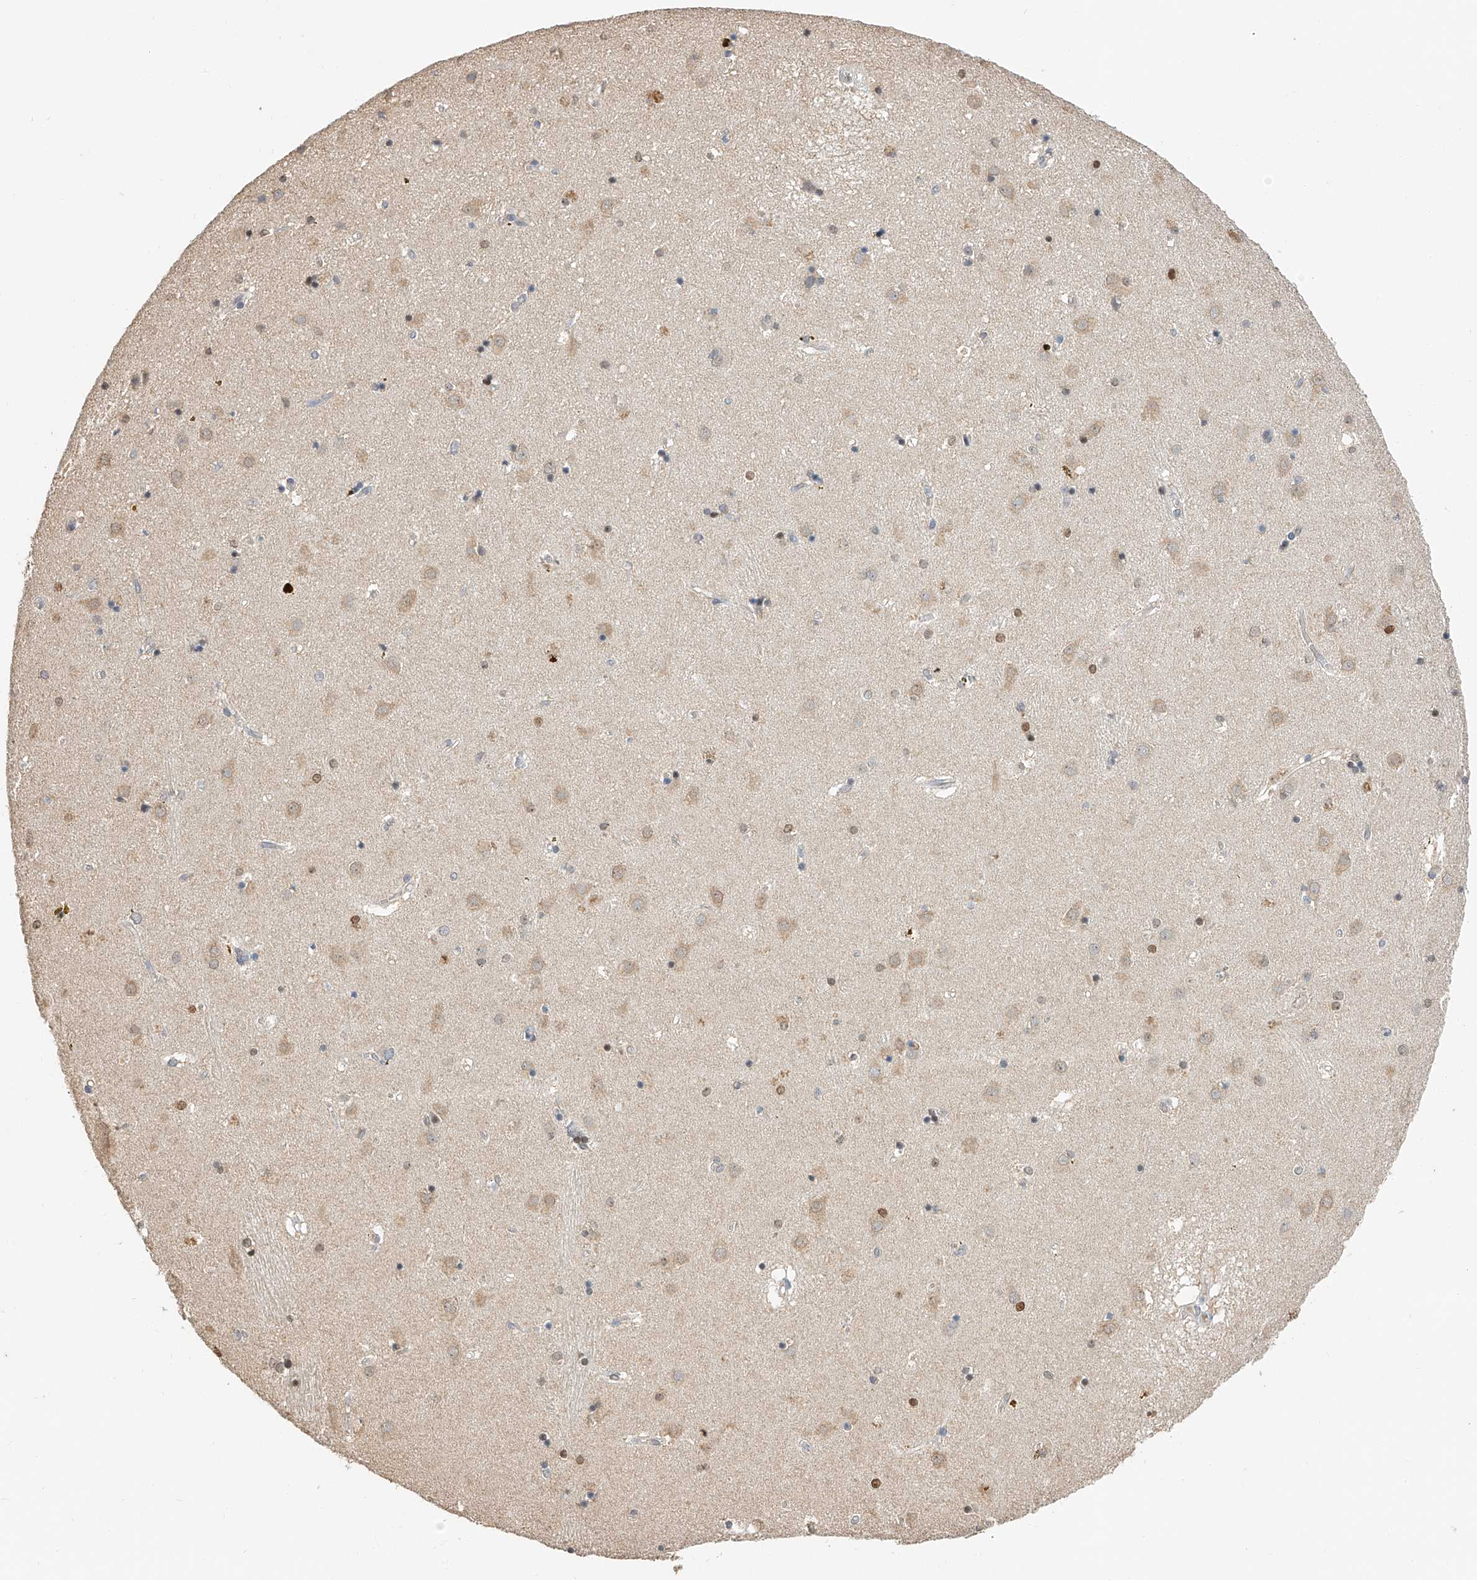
{"staining": {"intensity": "strong", "quantity": "25%-75%", "location": "nuclear"}, "tissue": "caudate", "cell_type": "Glial cells", "image_type": "normal", "snomed": [{"axis": "morphology", "description": "Normal tissue, NOS"}, {"axis": "topography", "description": "Lateral ventricle wall"}], "caption": "Strong nuclear expression for a protein is present in approximately 25%-75% of glial cells of benign caudate using IHC.", "gene": "CTDP1", "patient": {"sex": "male", "age": 70}}